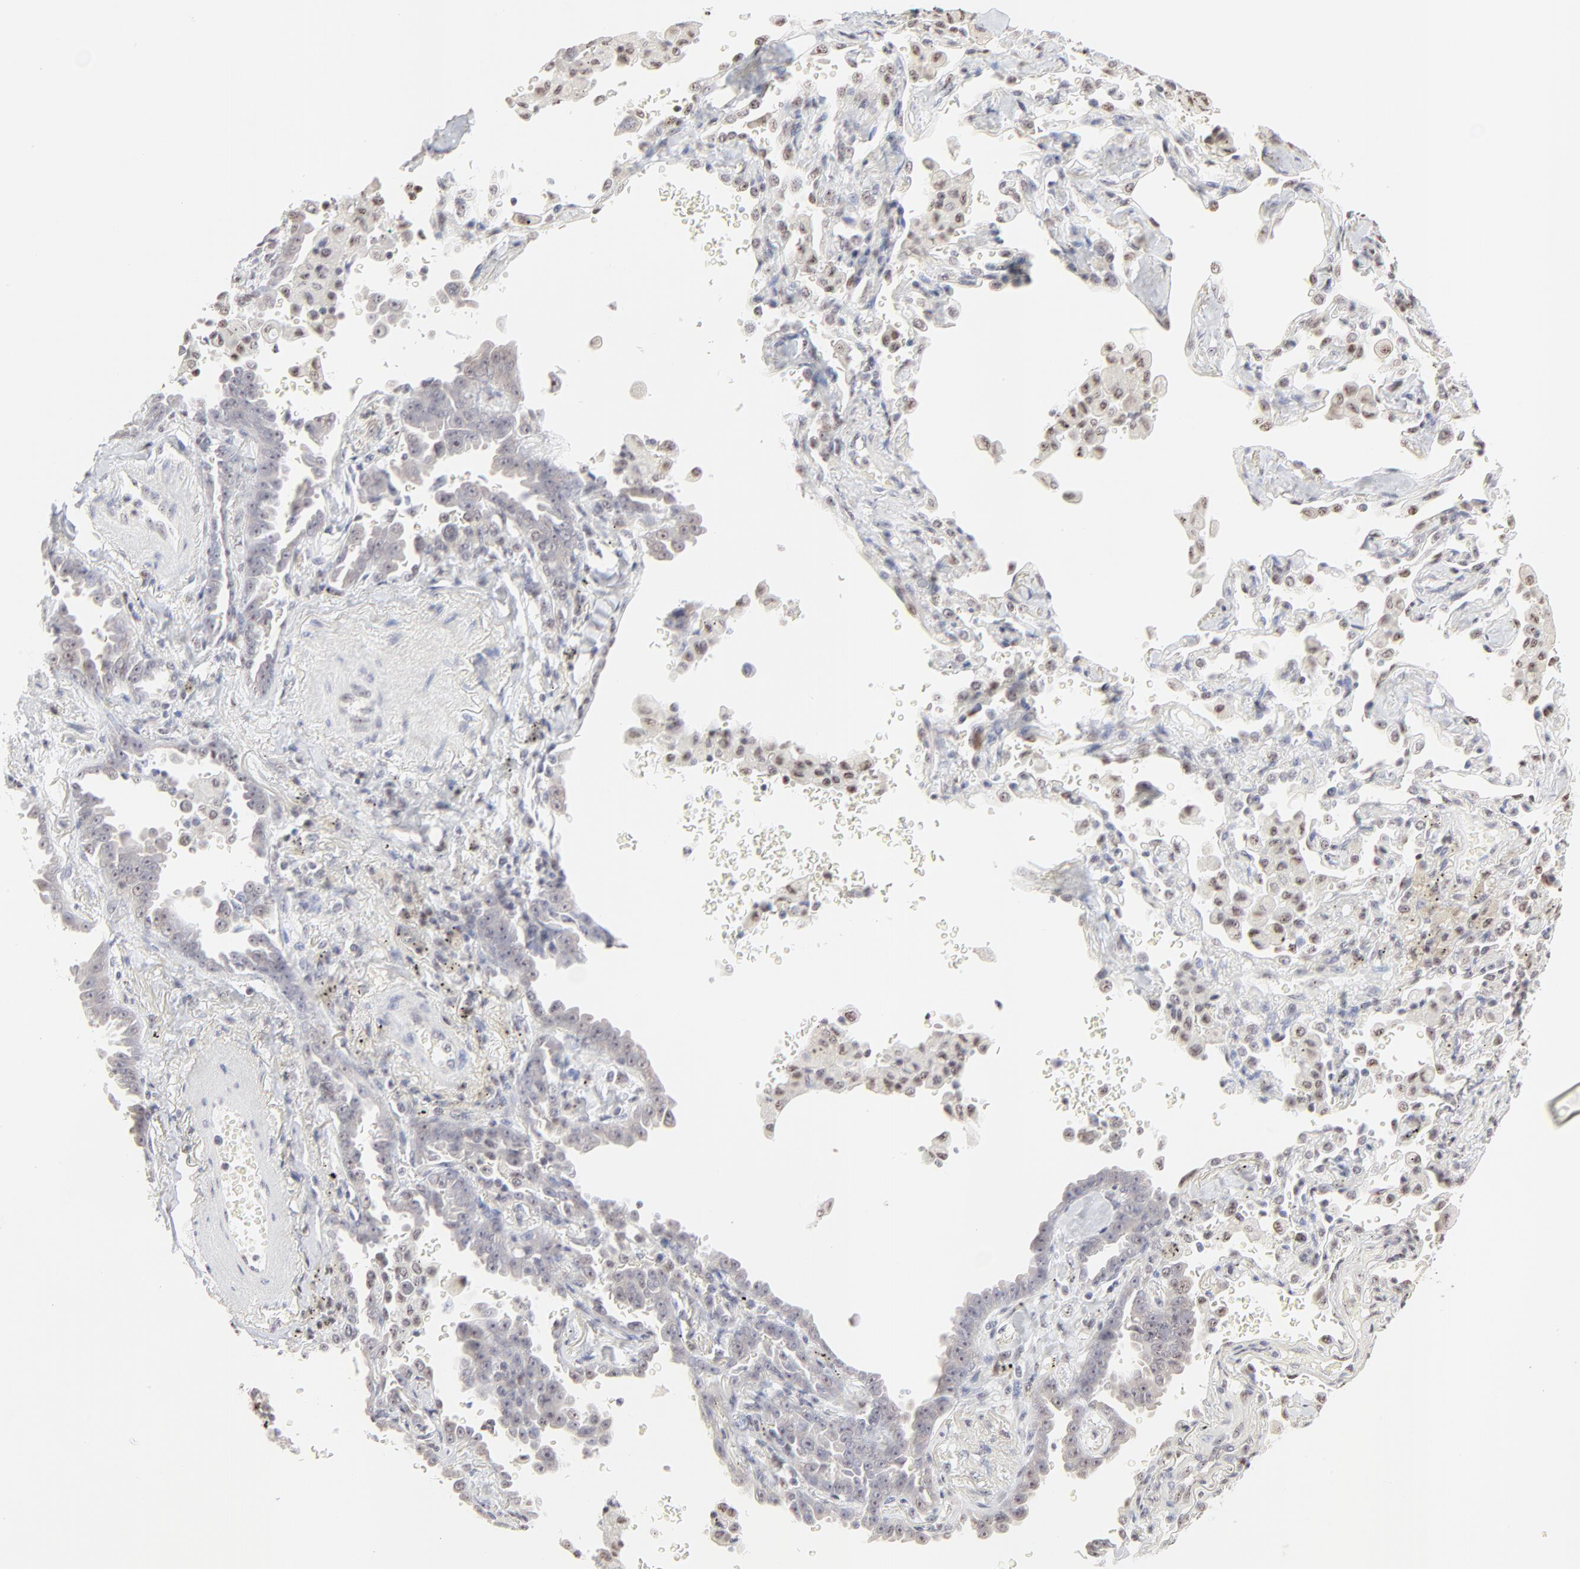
{"staining": {"intensity": "negative", "quantity": "none", "location": "none"}, "tissue": "lung cancer", "cell_type": "Tumor cells", "image_type": "cancer", "snomed": [{"axis": "morphology", "description": "Adenocarcinoma, NOS"}, {"axis": "topography", "description": "Lung"}], "caption": "Tumor cells are negative for brown protein staining in lung cancer (adenocarcinoma).", "gene": "NFIL3", "patient": {"sex": "female", "age": 64}}